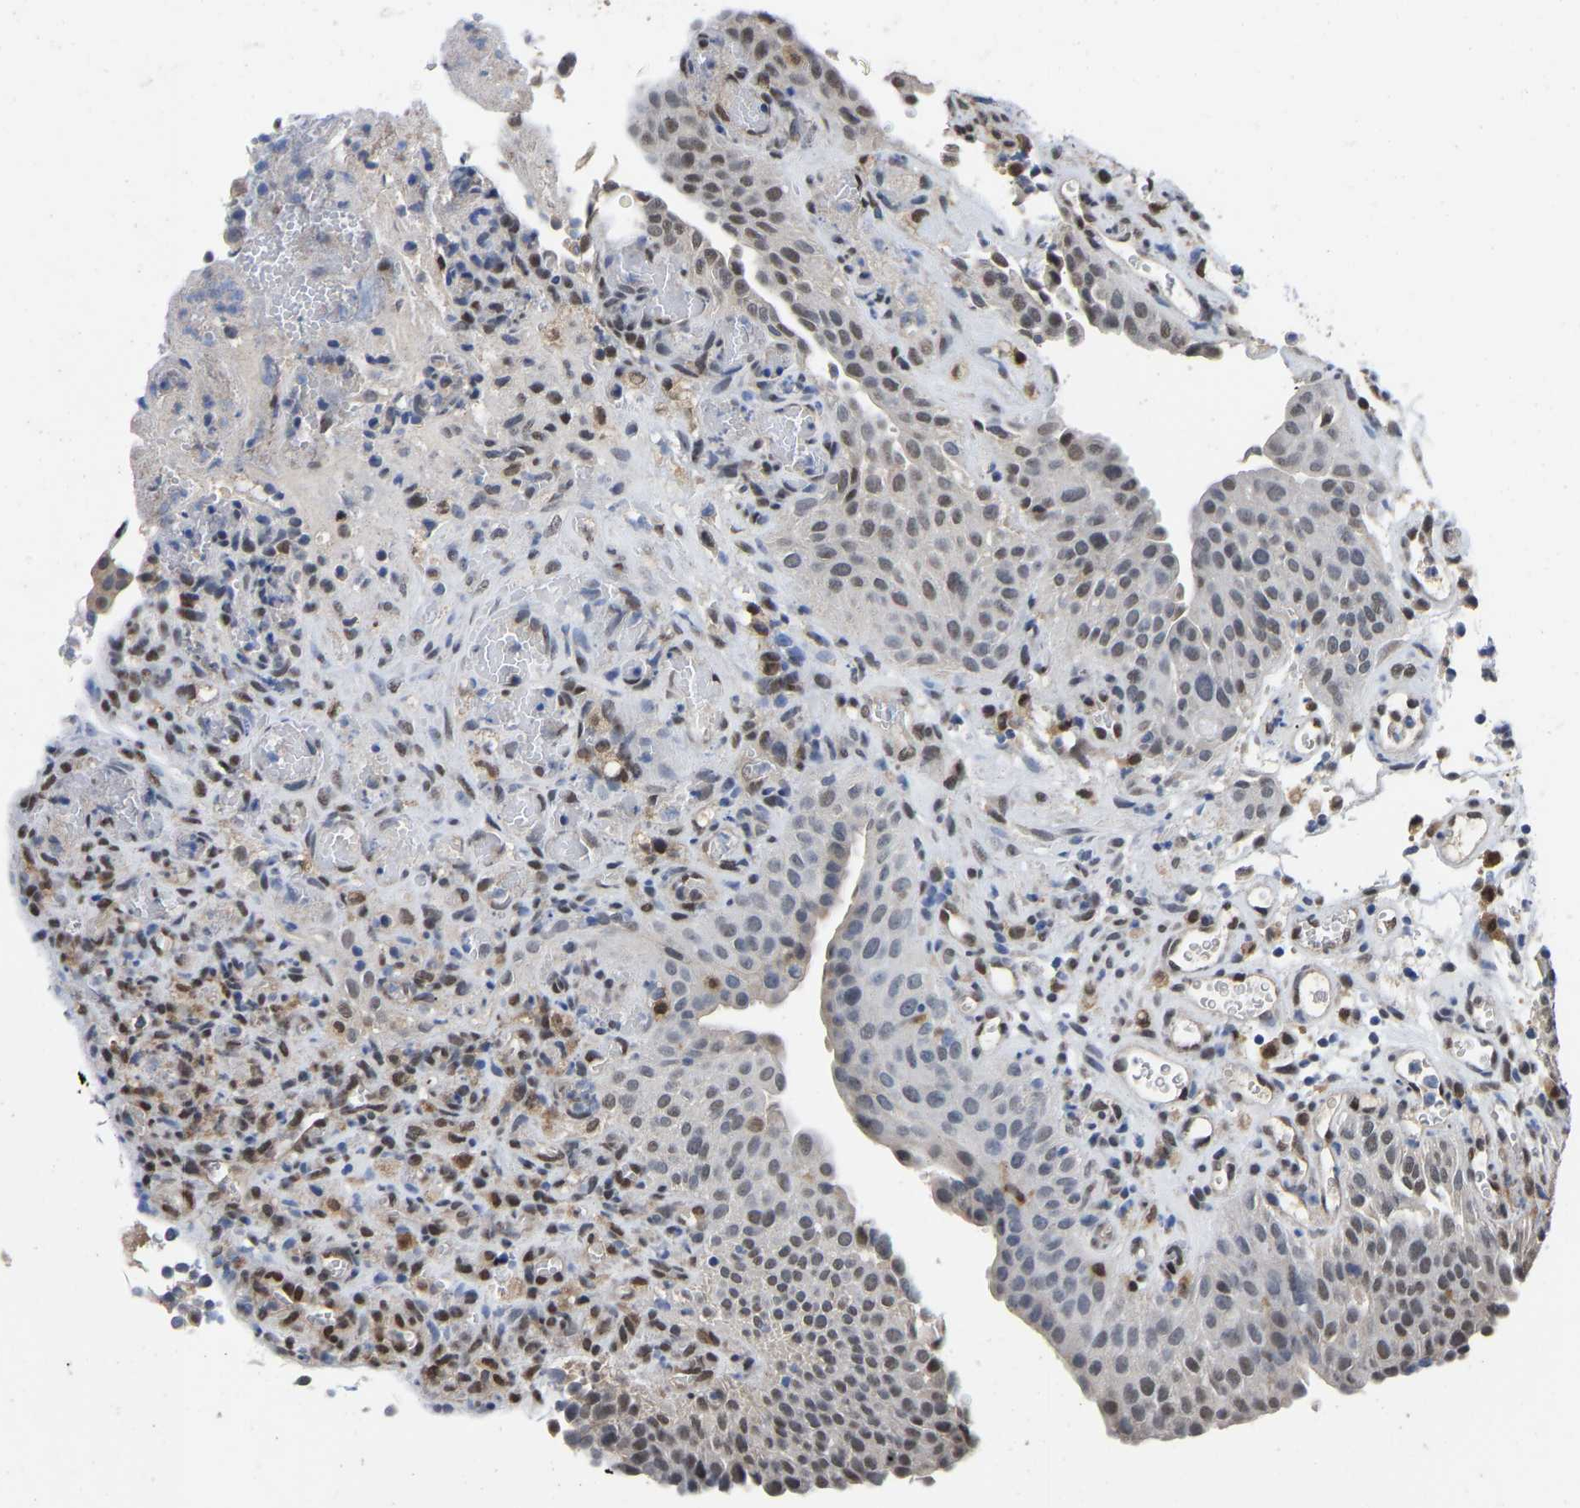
{"staining": {"intensity": "moderate", "quantity": "<25%", "location": "nuclear"}, "tissue": "urothelial cancer", "cell_type": "Tumor cells", "image_type": "cancer", "snomed": [{"axis": "morphology", "description": "Urothelial carcinoma, Low grade"}, {"axis": "morphology", "description": "Urothelial carcinoma, High grade"}, {"axis": "topography", "description": "Urinary bladder"}], "caption": "Brown immunohistochemical staining in human urothelial cancer exhibits moderate nuclear positivity in approximately <25% of tumor cells.", "gene": "QKI", "patient": {"sex": "male", "age": 35}}